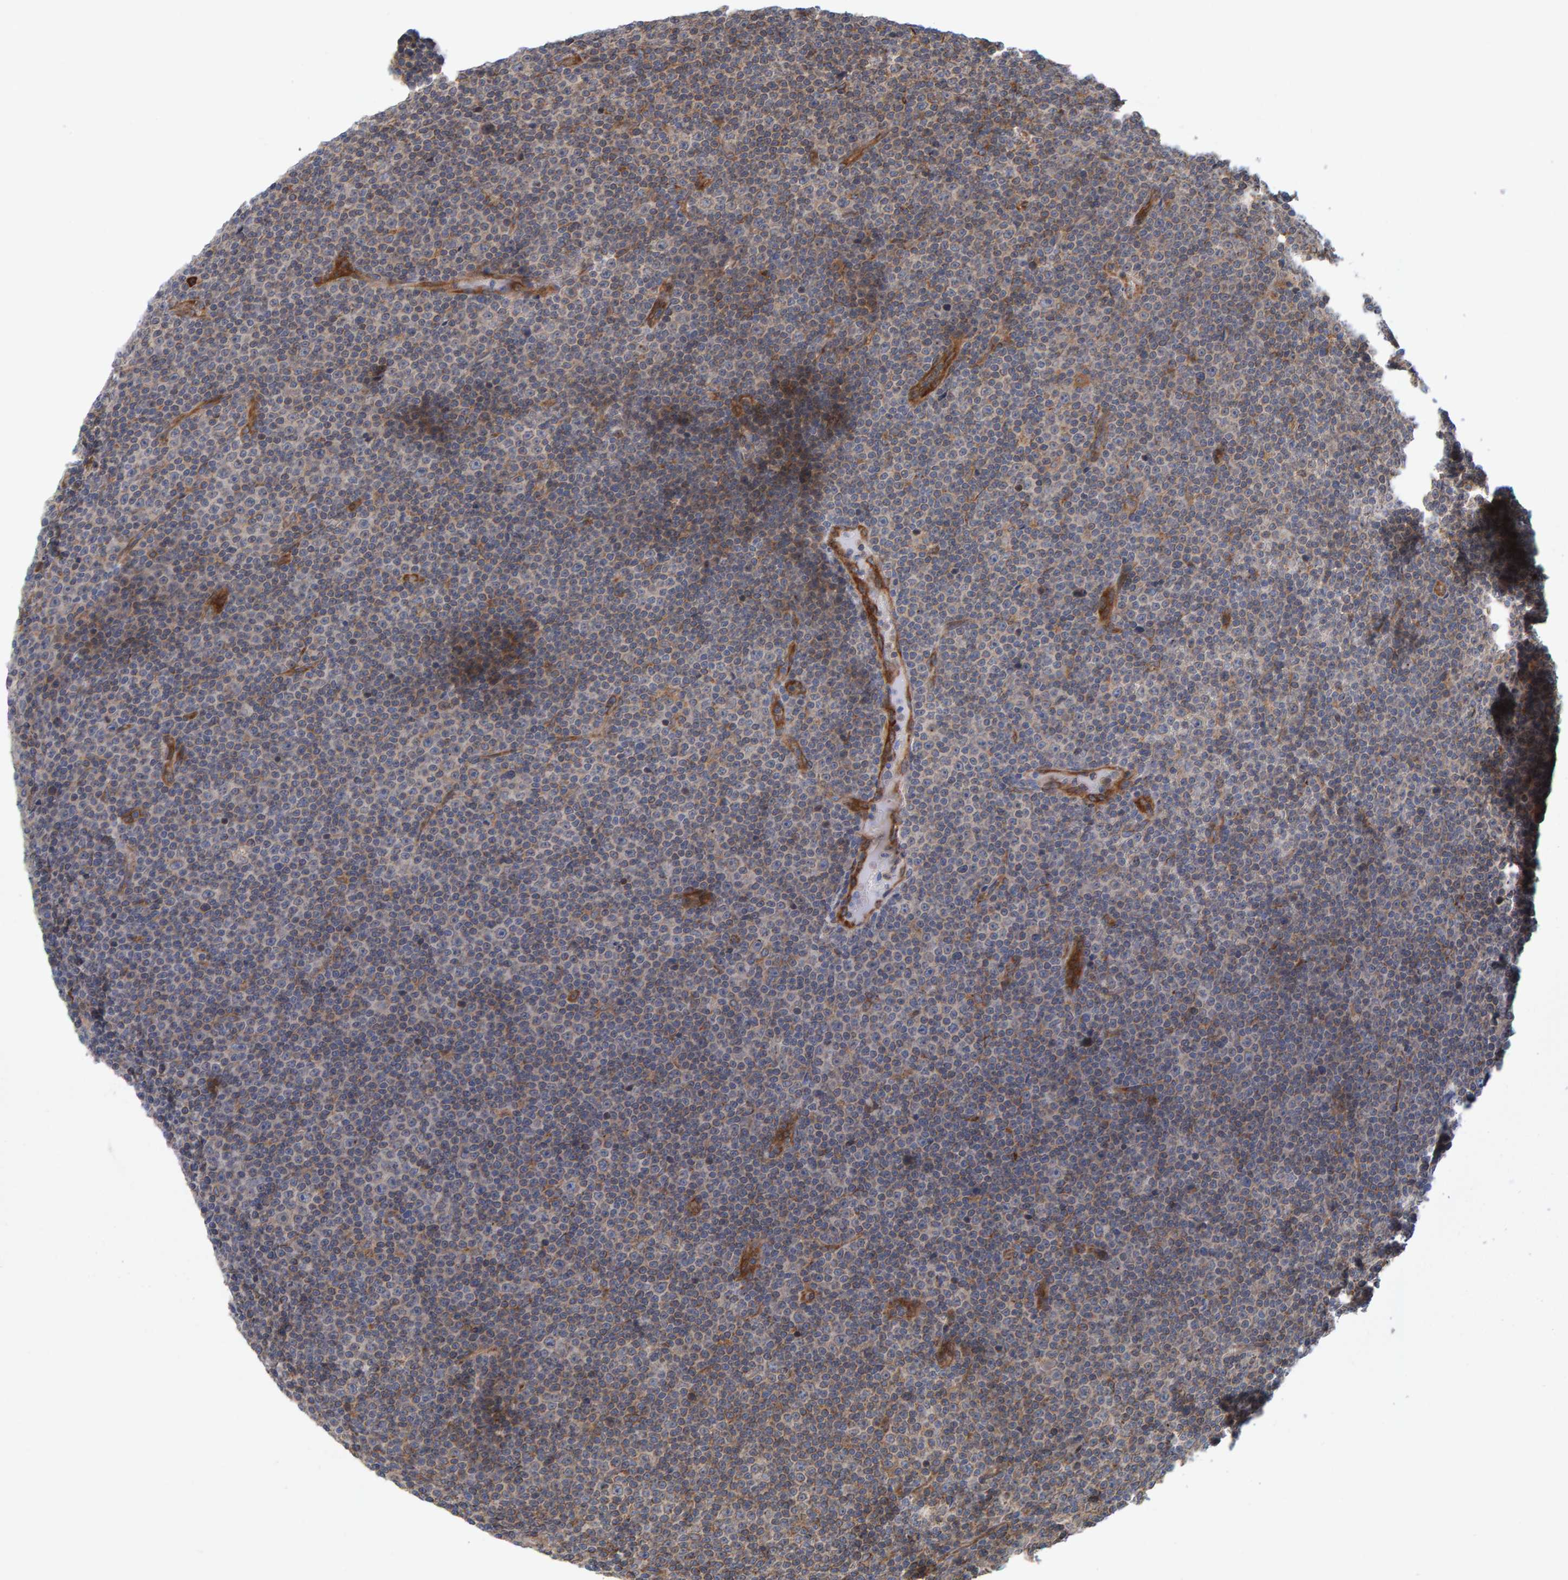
{"staining": {"intensity": "weak", "quantity": "<25%", "location": "cytoplasmic/membranous"}, "tissue": "lymphoma", "cell_type": "Tumor cells", "image_type": "cancer", "snomed": [{"axis": "morphology", "description": "Malignant lymphoma, non-Hodgkin's type, Low grade"}, {"axis": "topography", "description": "Lymph node"}], "caption": "Immunohistochemistry (IHC) of lymphoma displays no staining in tumor cells.", "gene": "BAIAP2", "patient": {"sex": "female", "age": 67}}